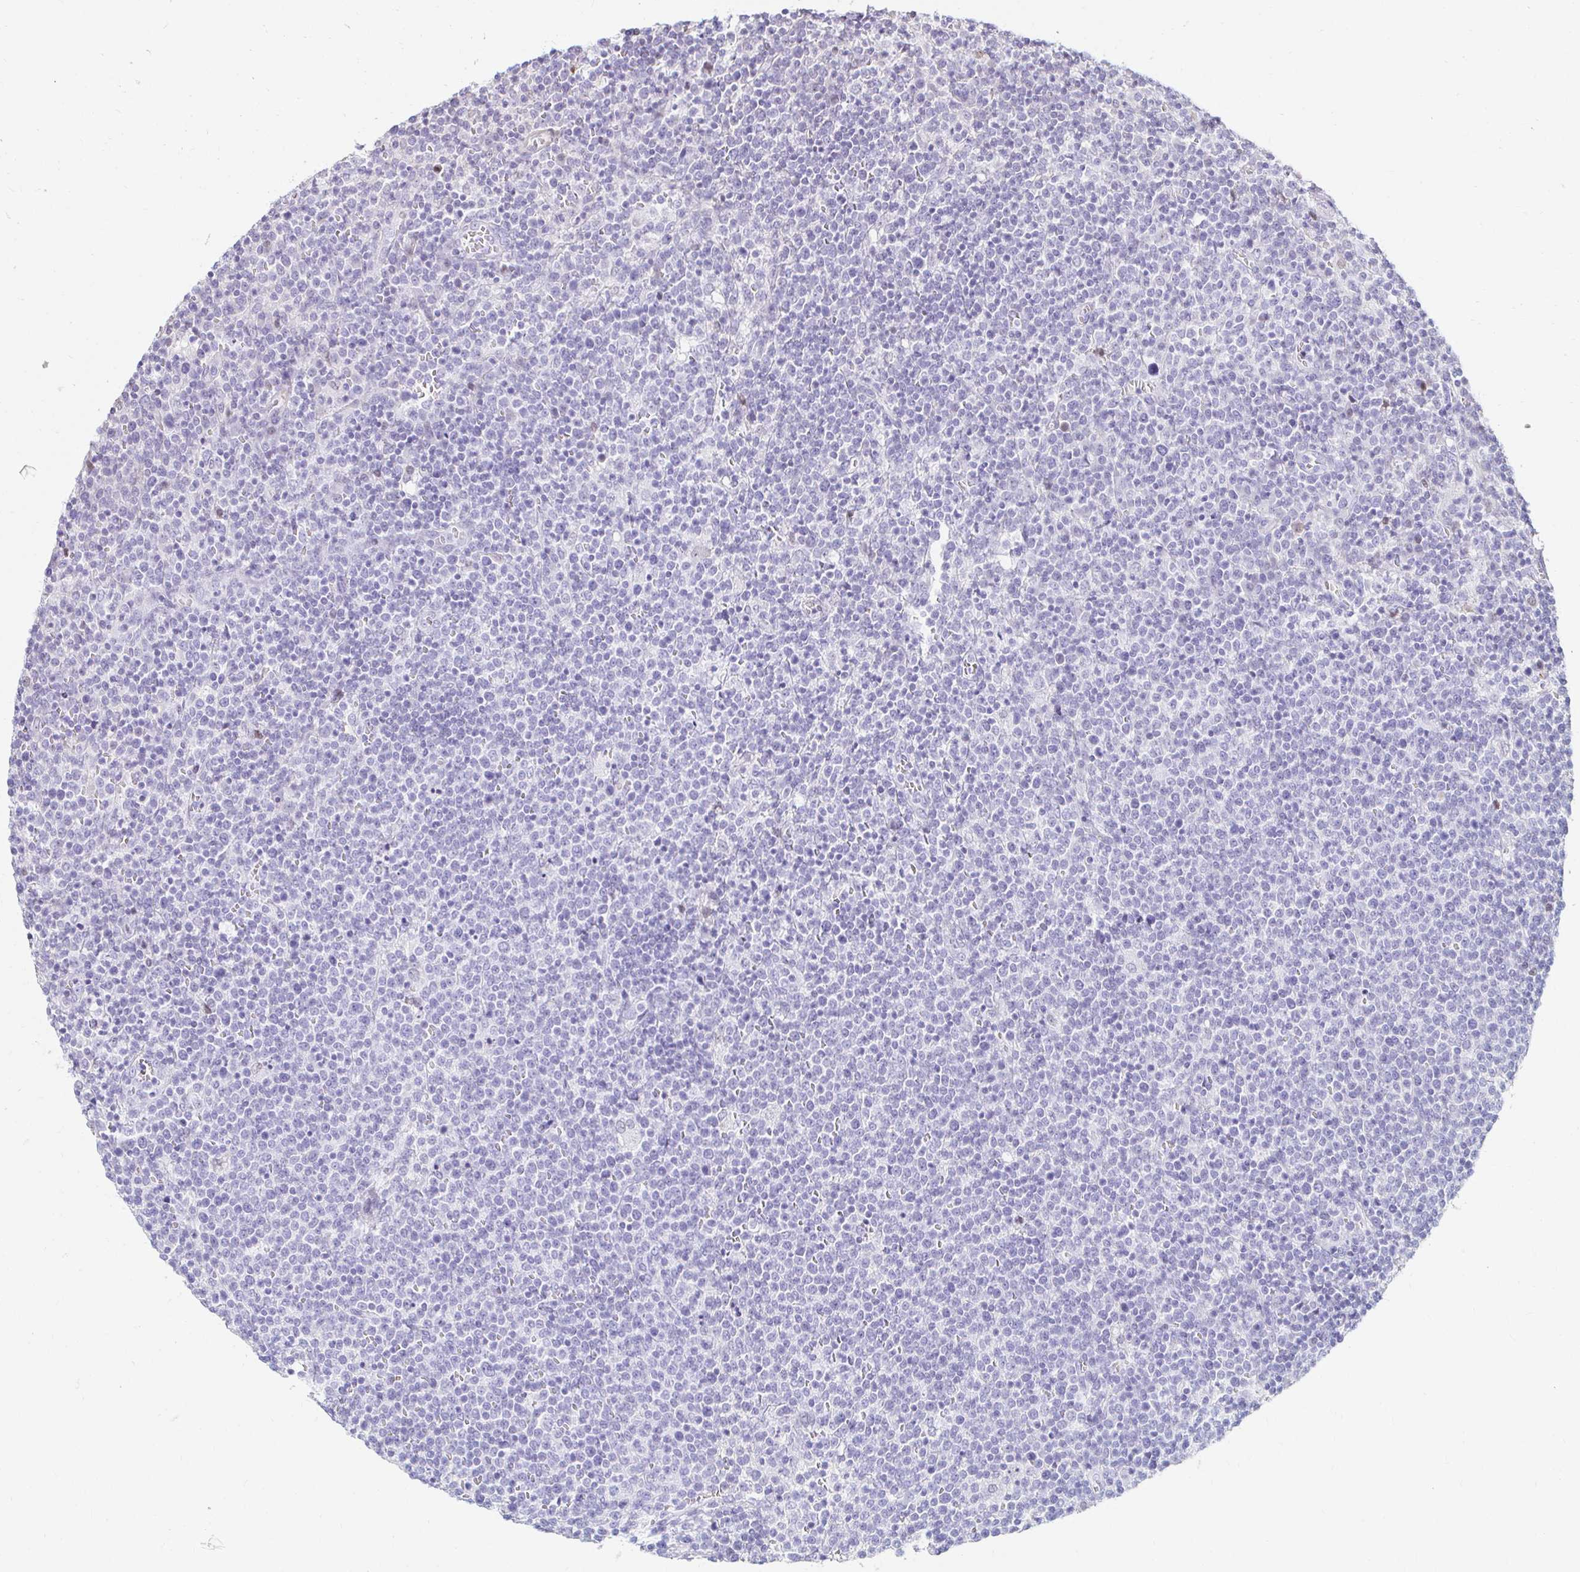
{"staining": {"intensity": "negative", "quantity": "none", "location": "none"}, "tissue": "lymphoma", "cell_type": "Tumor cells", "image_type": "cancer", "snomed": [{"axis": "morphology", "description": "Malignant lymphoma, non-Hodgkin's type, High grade"}, {"axis": "topography", "description": "Lymph node"}], "caption": "Immunohistochemical staining of human lymphoma displays no significant expression in tumor cells. (Brightfield microscopy of DAB immunohistochemistry (IHC) at high magnification).", "gene": "CAPSL", "patient": {"sex": "male", "age": 61}}